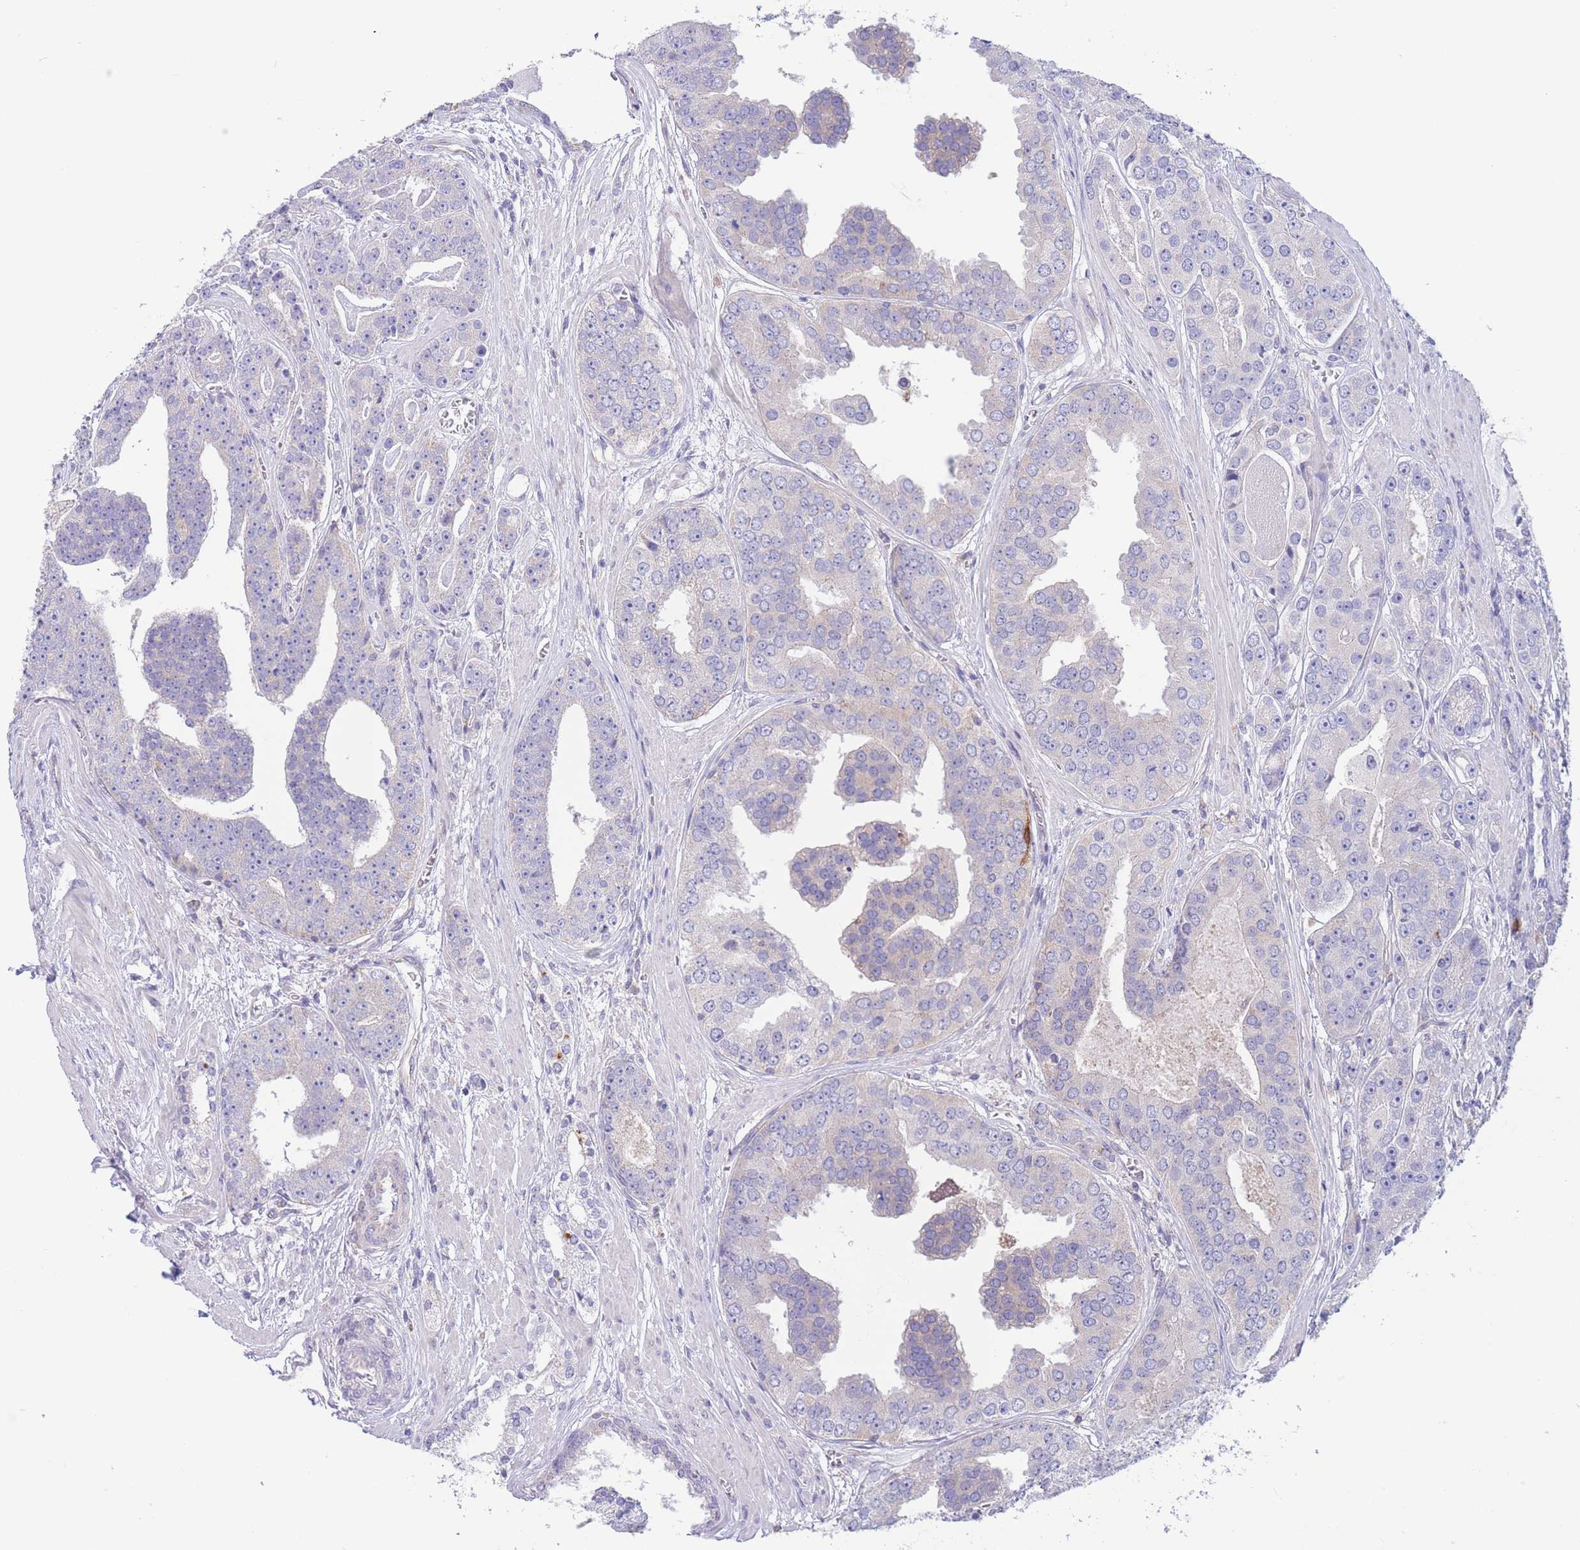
{"staining": {"intensity": "negative", "quantity": "none", "location": "none"}, "tissue": "prostate cancer", "cell_type": "Tumor cells", "image_type": "cancer", "snomed": [{"axis": "morphology", "description": "Adenocarcinoma, High grade"}, {"axis": "topography", "description": "Prostate"}], "caption": "Immunohistochemistry (IHC) photomicrograph of neoplastic tissue: prostate adenocarcinoma (high-grade) stained with DAB (3,3'-diaminobenzidine) reveals no significant protein positivity in tumor cells.", "gene": "ALS2CL", "patient": {"sex": "male", "age": 71}}